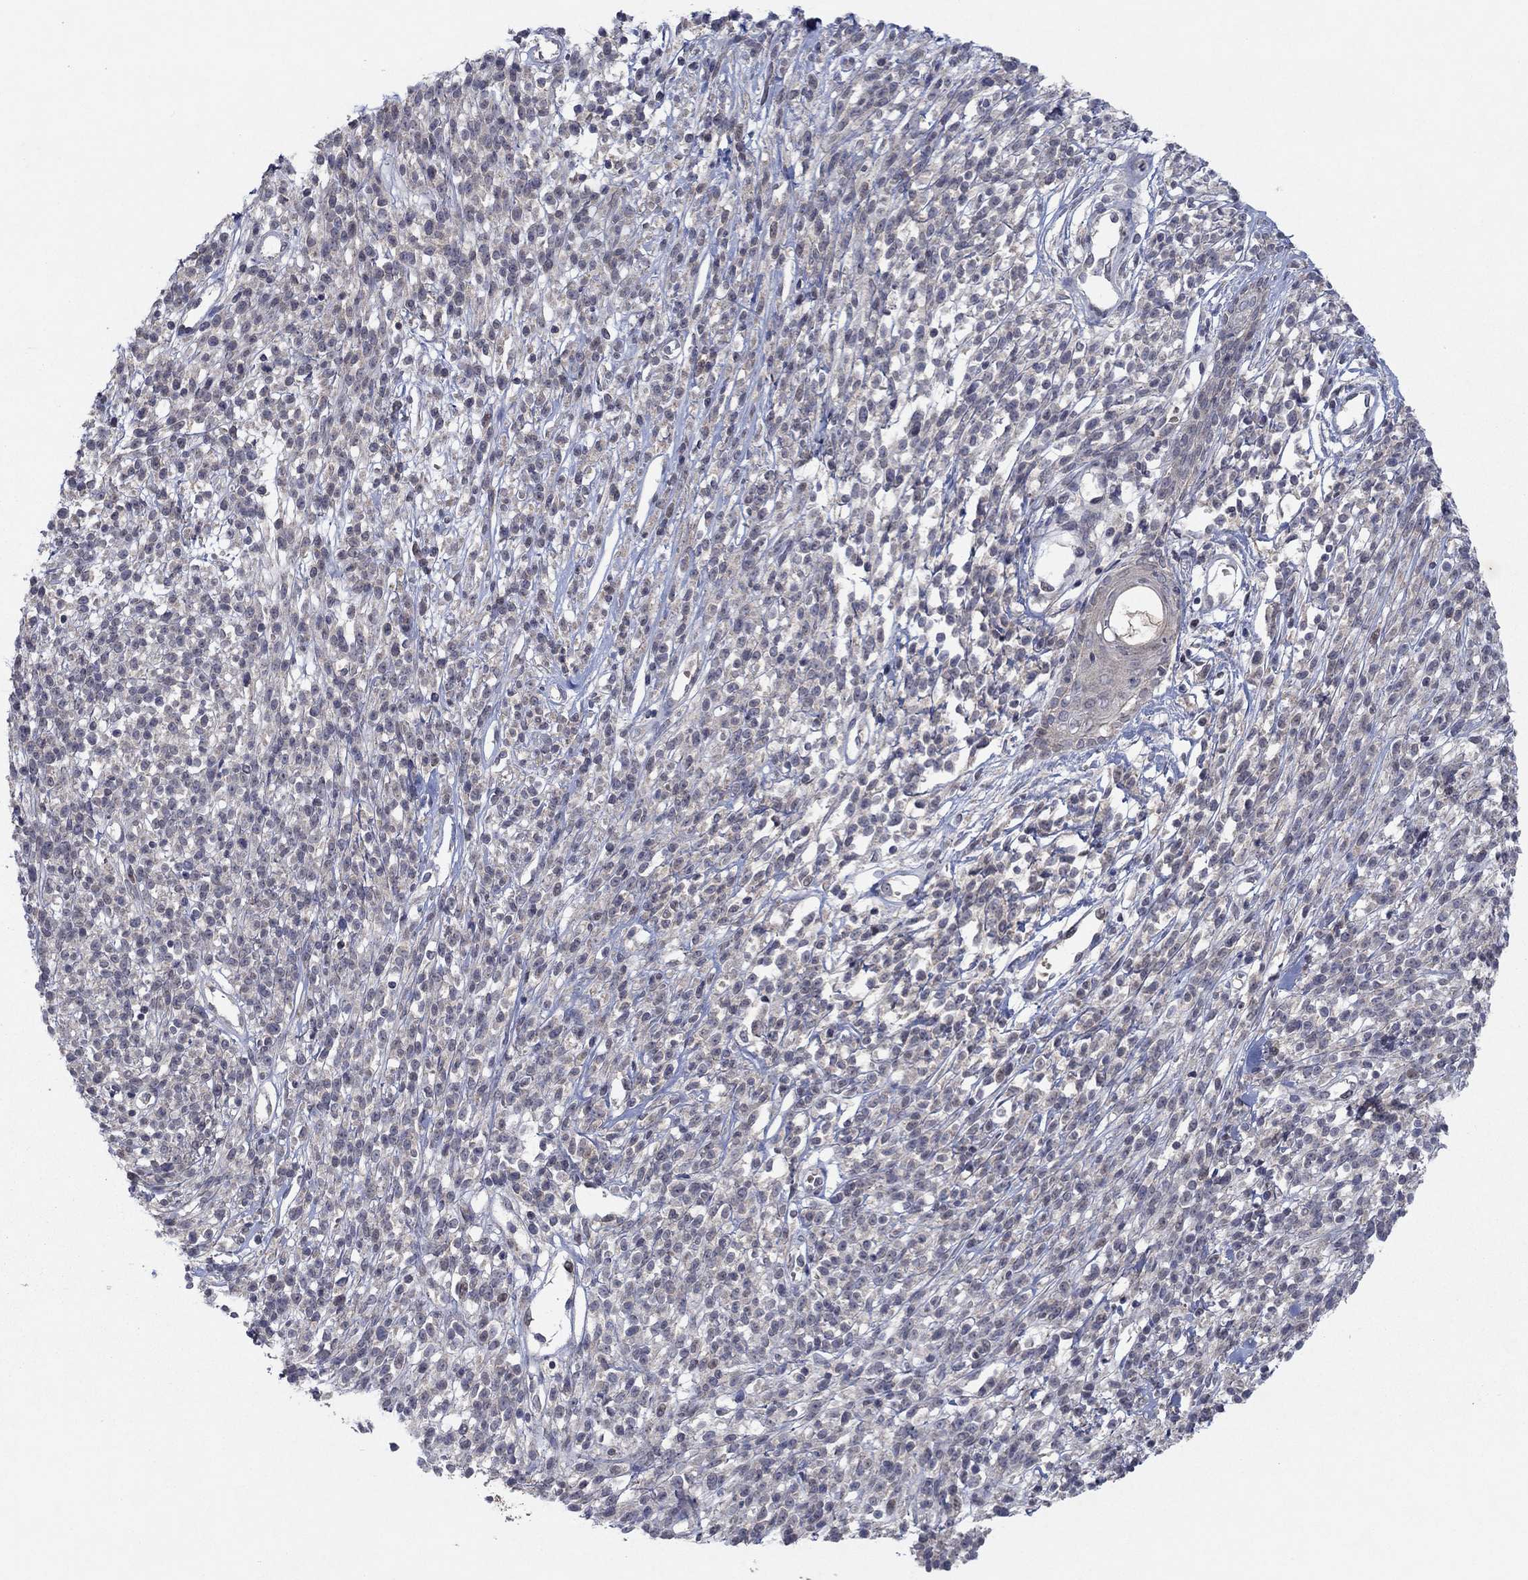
{"staining": {"intensity": "negative", "quantity": "none", "location": "none"}, "tissue": "melanoma", "cell_type": "Tumor cells", "image_type": "cancer", "snomed": [{"axis": "morphology", "description": "Malignant melanoma, NOS"}, {"axis": "topography", "description": "Skin"}, {"axis": "topography", "description": "Skin of trunk"}], "caption": "This image is of malignant melanoma stained with immunohistochemistry to label a protein in brown with the nuclei are counter-stained blue. There is no staining in tumor cells.", "gene": "IL4", "patient": {"sex": "male", "age": 74}}